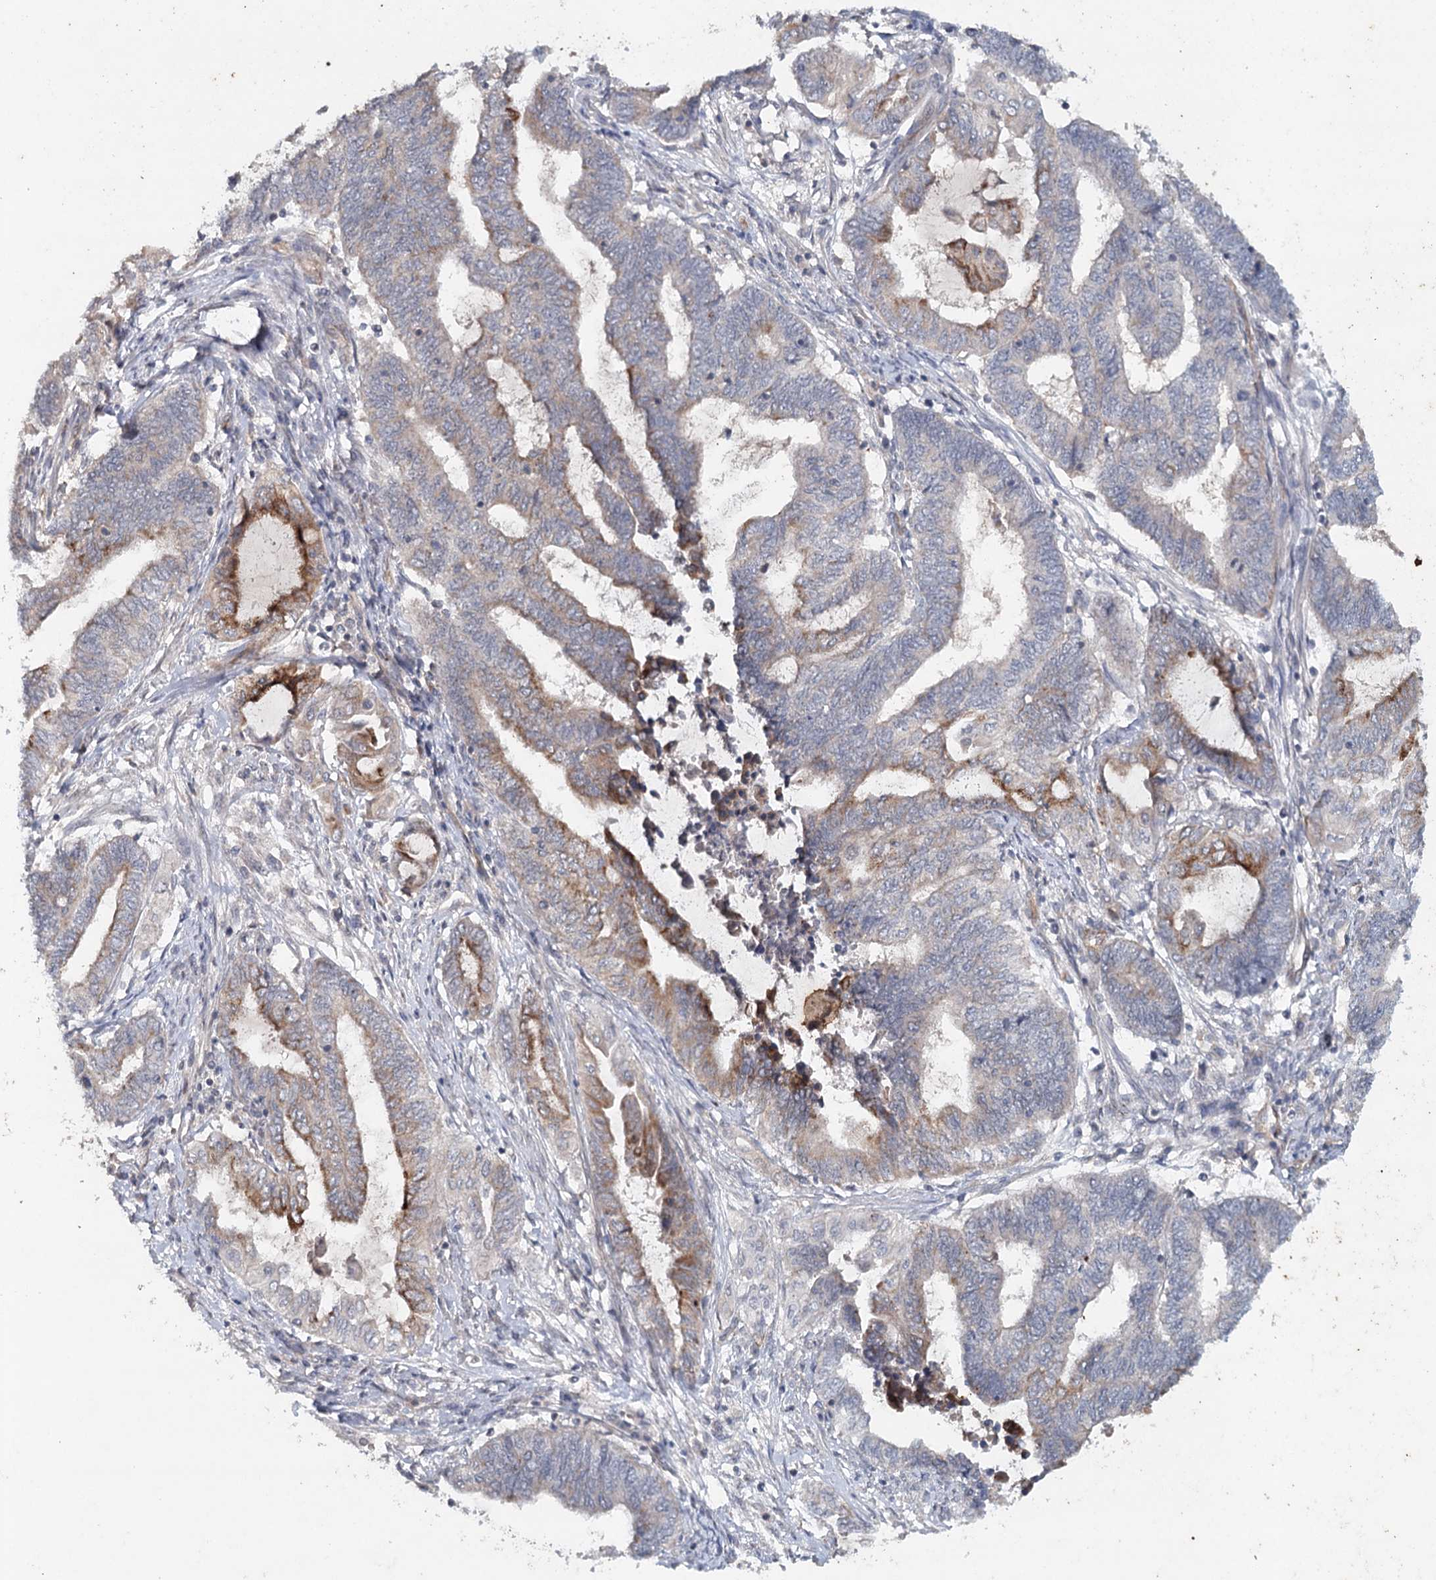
{"staining": {"intensity": "moderate", "quantity": "25%-75%", "location": "cytoplasmic/membranous"}, "tissue": "endometrial cancer", "cell_type": "Tumor cells", "image_type": "cancer", "snomed": [{"axis": "morphology", "description": "Adenocarcinoma, NOS"}, {"axis": "topography", "description": "Uterus"}, {"axis": "topography", "description": "Endometrium"}], "caption": "Immunohistochemistry (IHC) photomicrograph of neoplastic tissue: human endometrial adenocarcinoma stained using IHC reveals medium levels of moderate protein expression localized specifically in the cytoplasmic/membranous of tumor cells, appearing as a cytoplasmic/membranous brown color.", "gene": "SYNPO", "patient": {"sex": "female", "age": 70}}